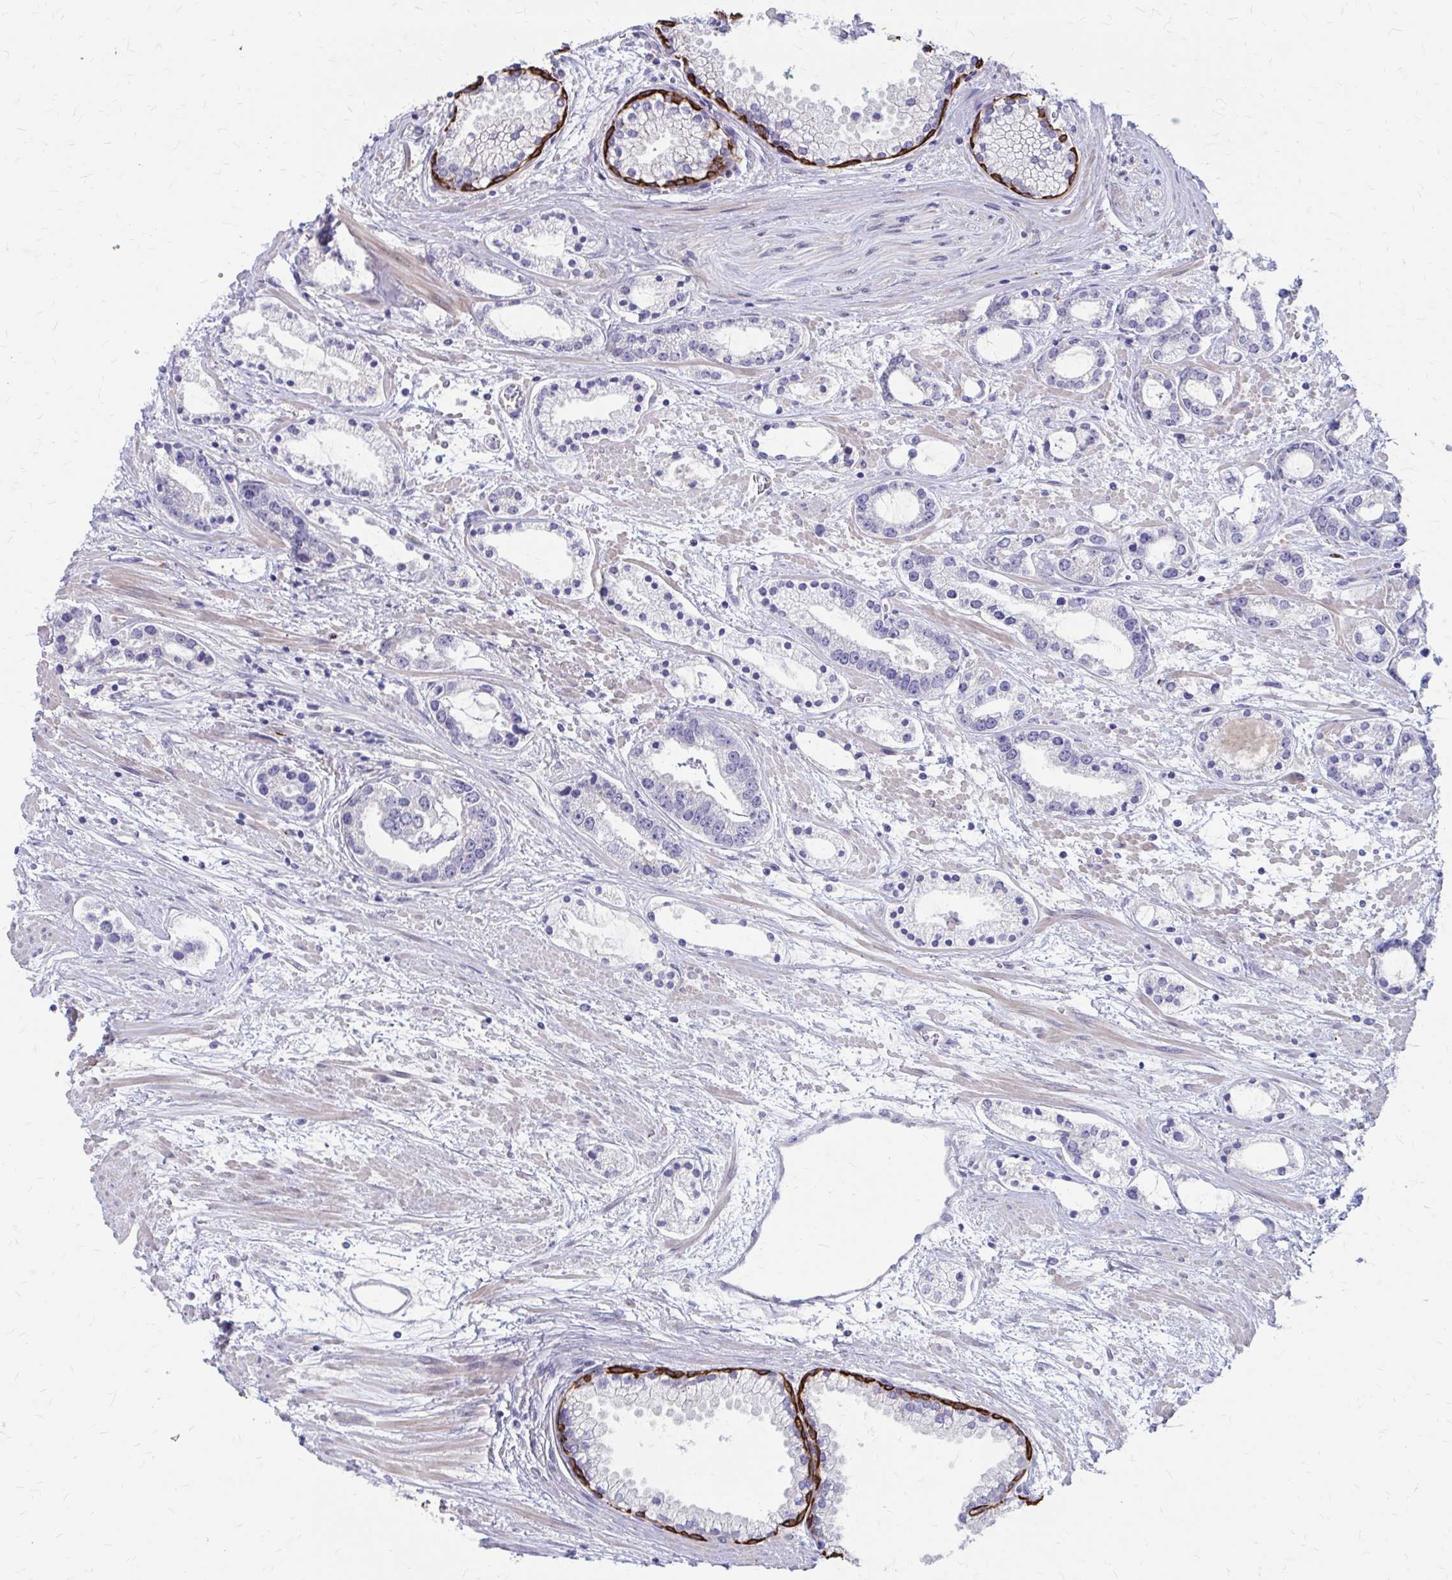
{"staining": {"intensity": "negative", "quantity": "none", "location": "none"}, "tissue": "prostate cancer", "cell_type": "Tumor cells", "image_type": "cancer", "snomed": [{"axis": "morphology", "description": "Adenocarcinoma, Medium grade"}, {"axis": "topography", "description": "Prostate"}], "caption": "Histopathology image shows no significant protein staining in tumor cells of prostate cancer (medium-grade adenocarcinoma).", "gene": "GLYATL2", "patient": {"sex": "male", "age": 57}}